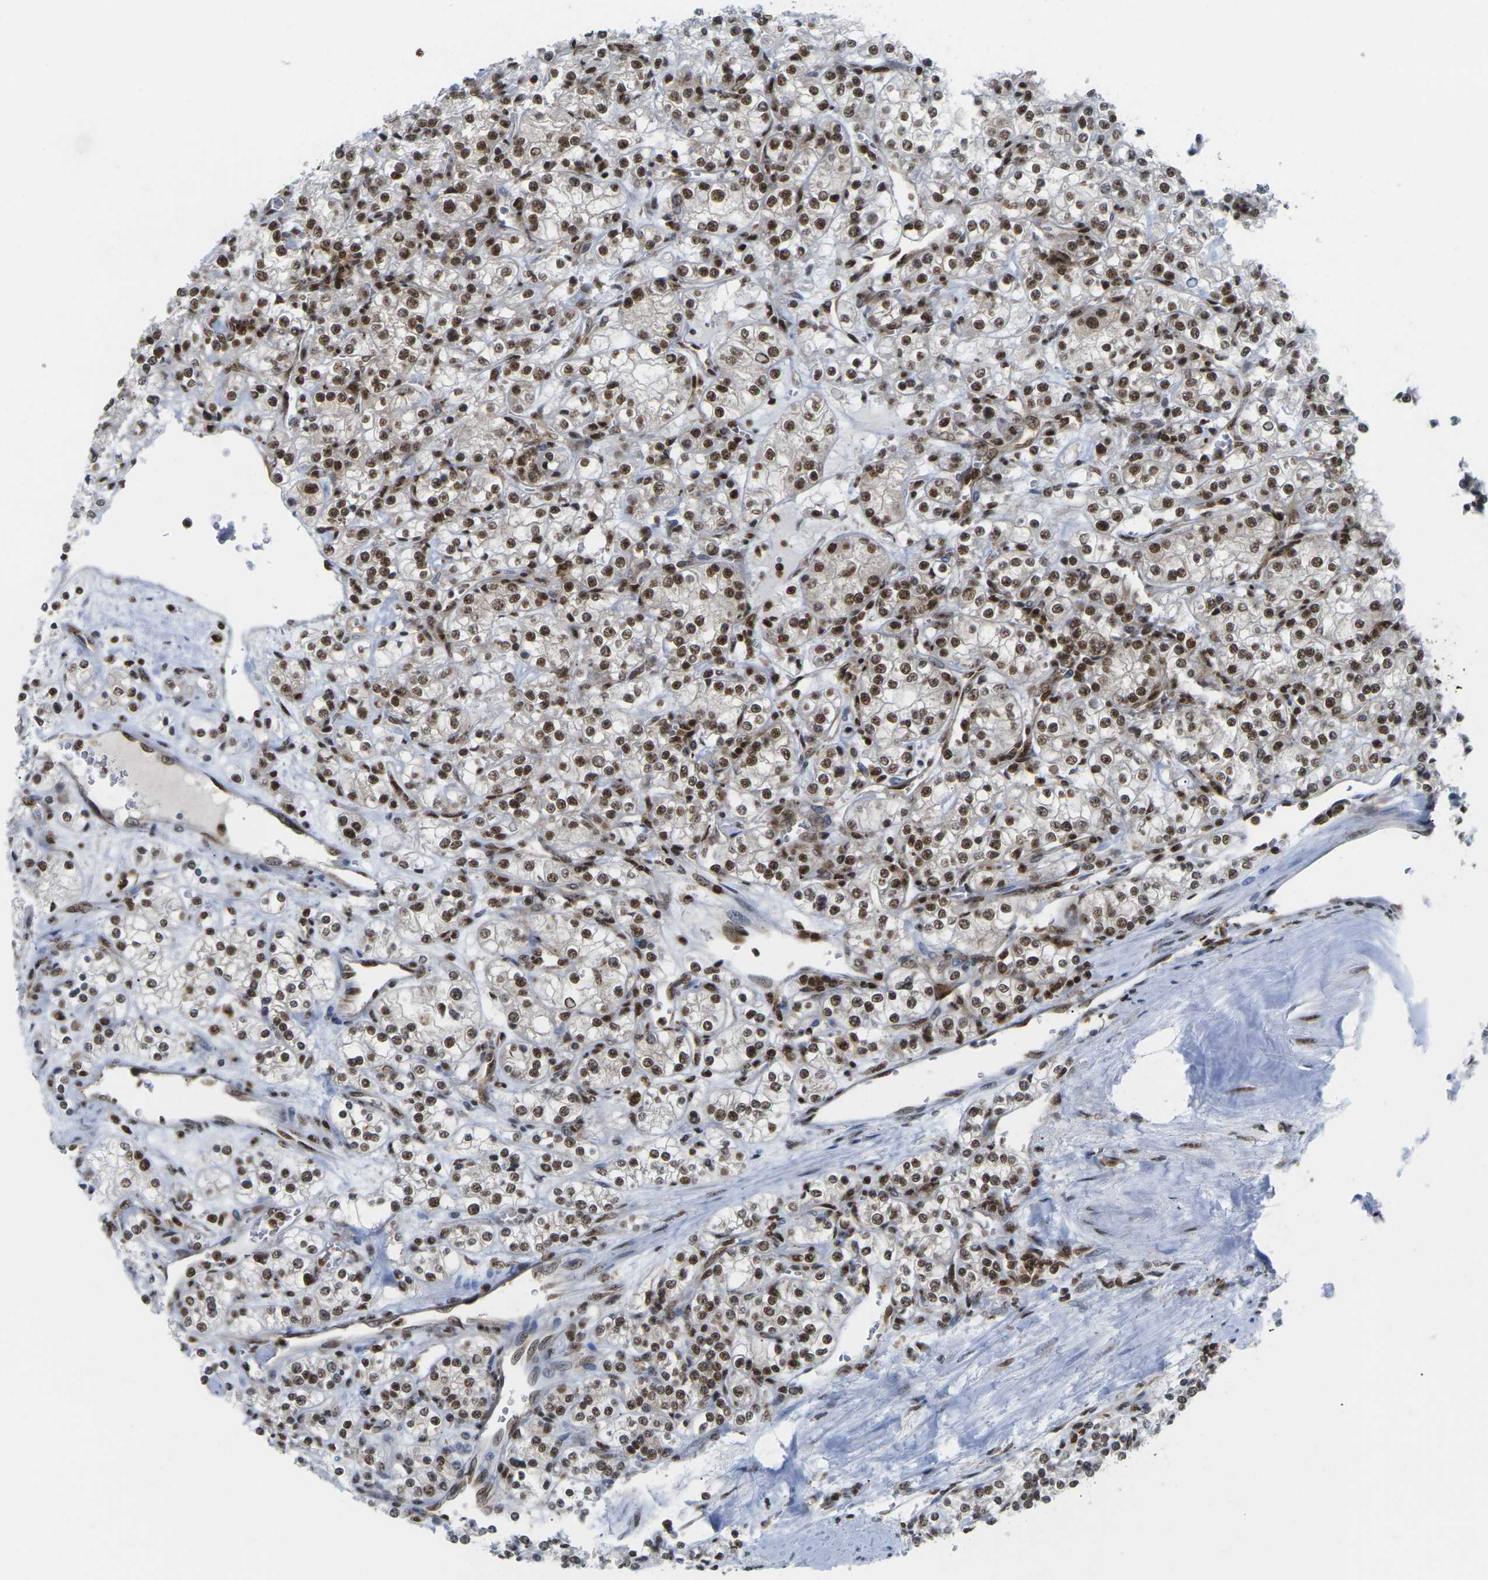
{"staining": {"intensity": "strong", "quantity": ">75%", "location": "nuclear"}, "tissue": "renal cancer", "cell_type": "Tumor cells", "image_type": "cancer", "snomed": [{"axis": "morphology", "description": "Adenocarcinoma, NOS"}, {"axis": "topography", "description": "Kidney"}], "caption": "Renal adenocarcinoma stained for a protein displays strong nuclear positivity in tumor cells.", "gene": "MAGOH", "patient": {"sex": "male", "age": 77}}